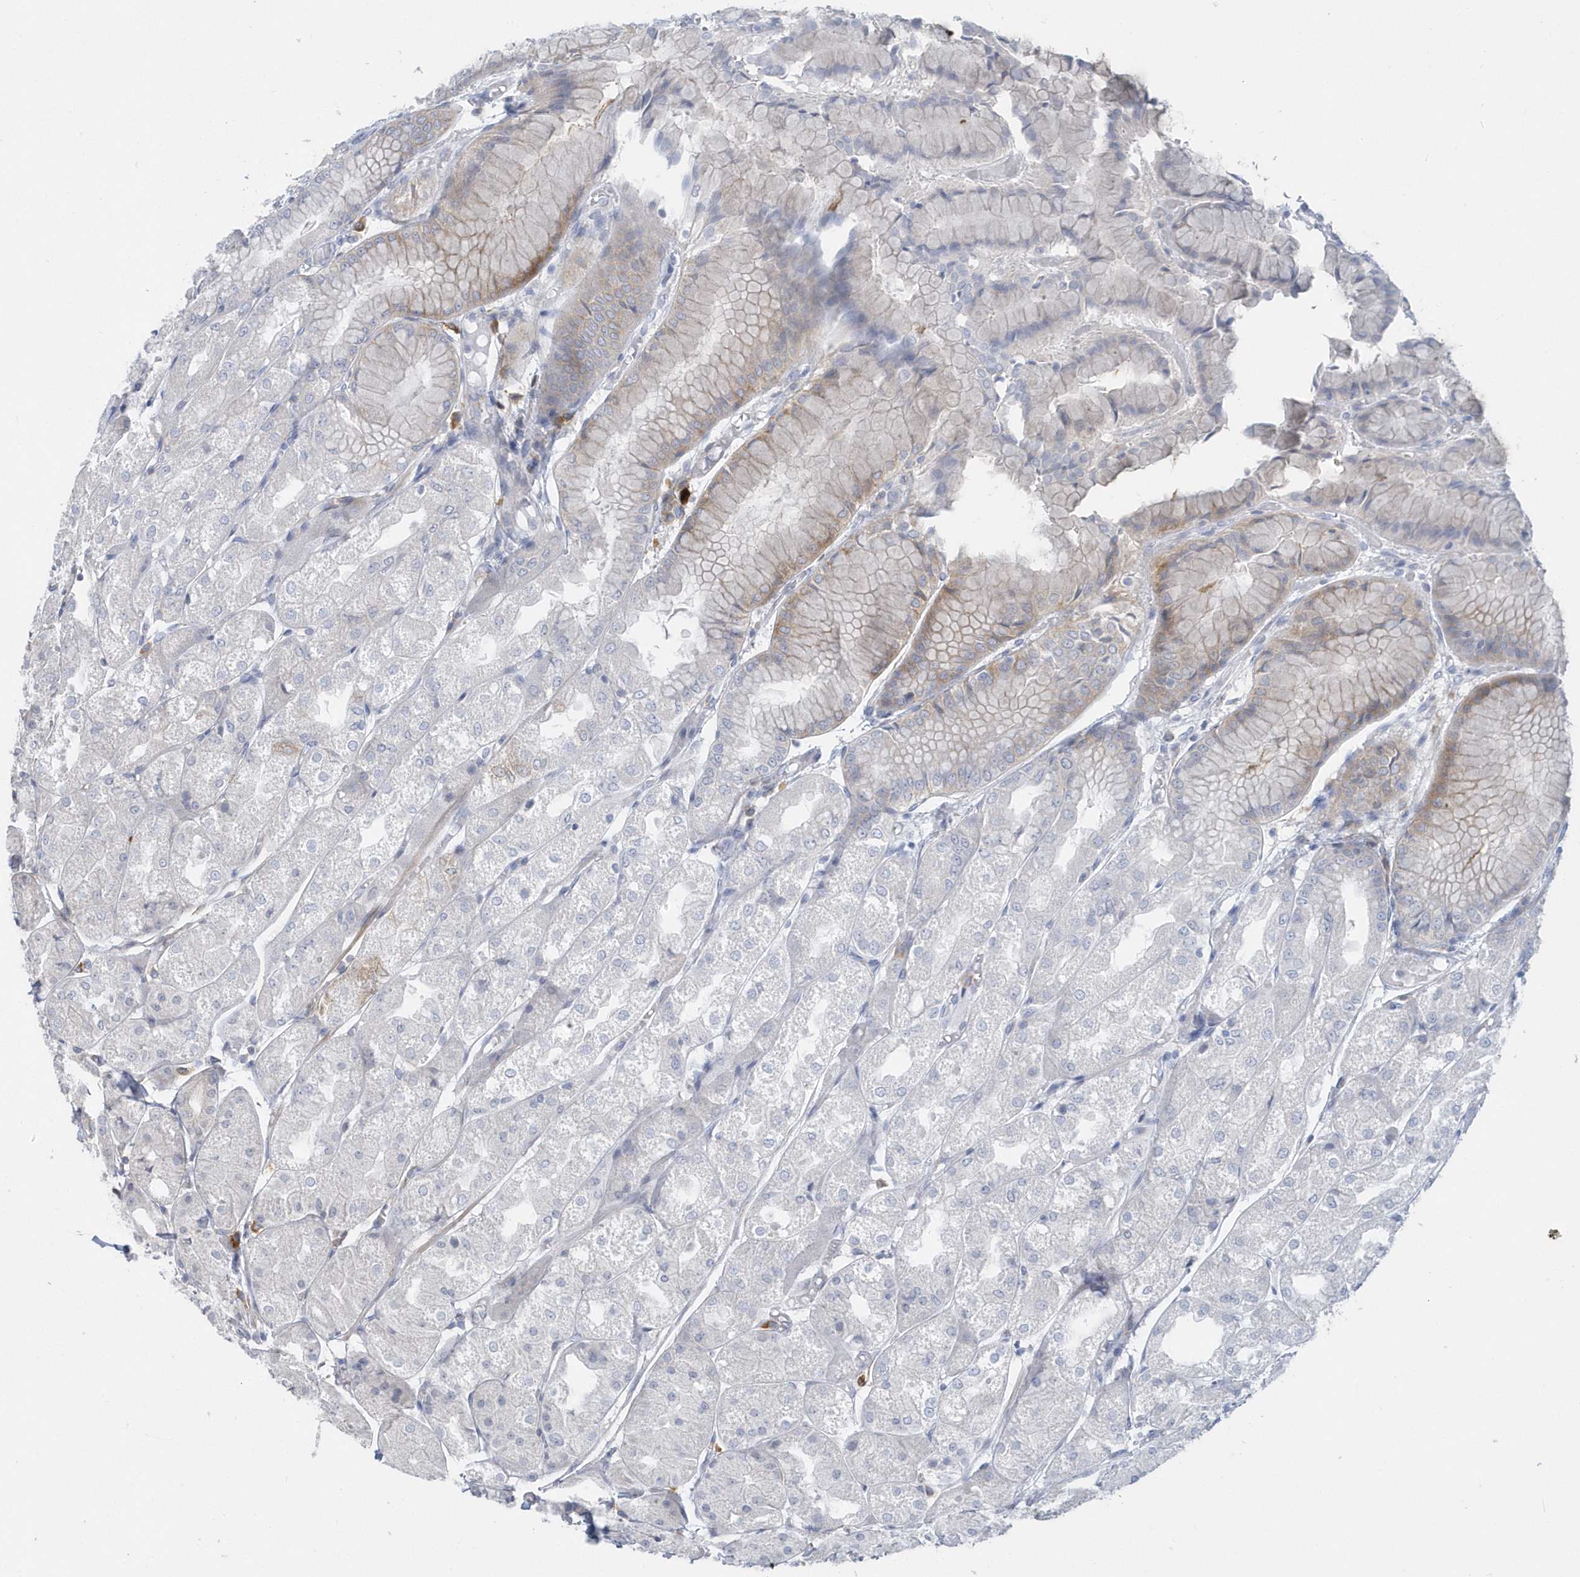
{"staining": {"intensity": "weak", "quantity": "<25%", "location": "cytoplasmic/membranous"}, "tissue": "stomach", "cell_type": "Glandular cells", "image_type": "normal", "snomed": [{"axis": "morphology", "description": "Normal tissue, NOS"}, {"axis": "topography", "description": "Stomach, upper"}], "caption": "Stomach was stained to show a protein in brown. There is no significant staining in glandular cells. The staining is performed using DAB brown chromogen with nuclei counter-stained in using hematoxylin.", "gene": "HERPUD1", "patient": {"sex": "male", "age": 72}}